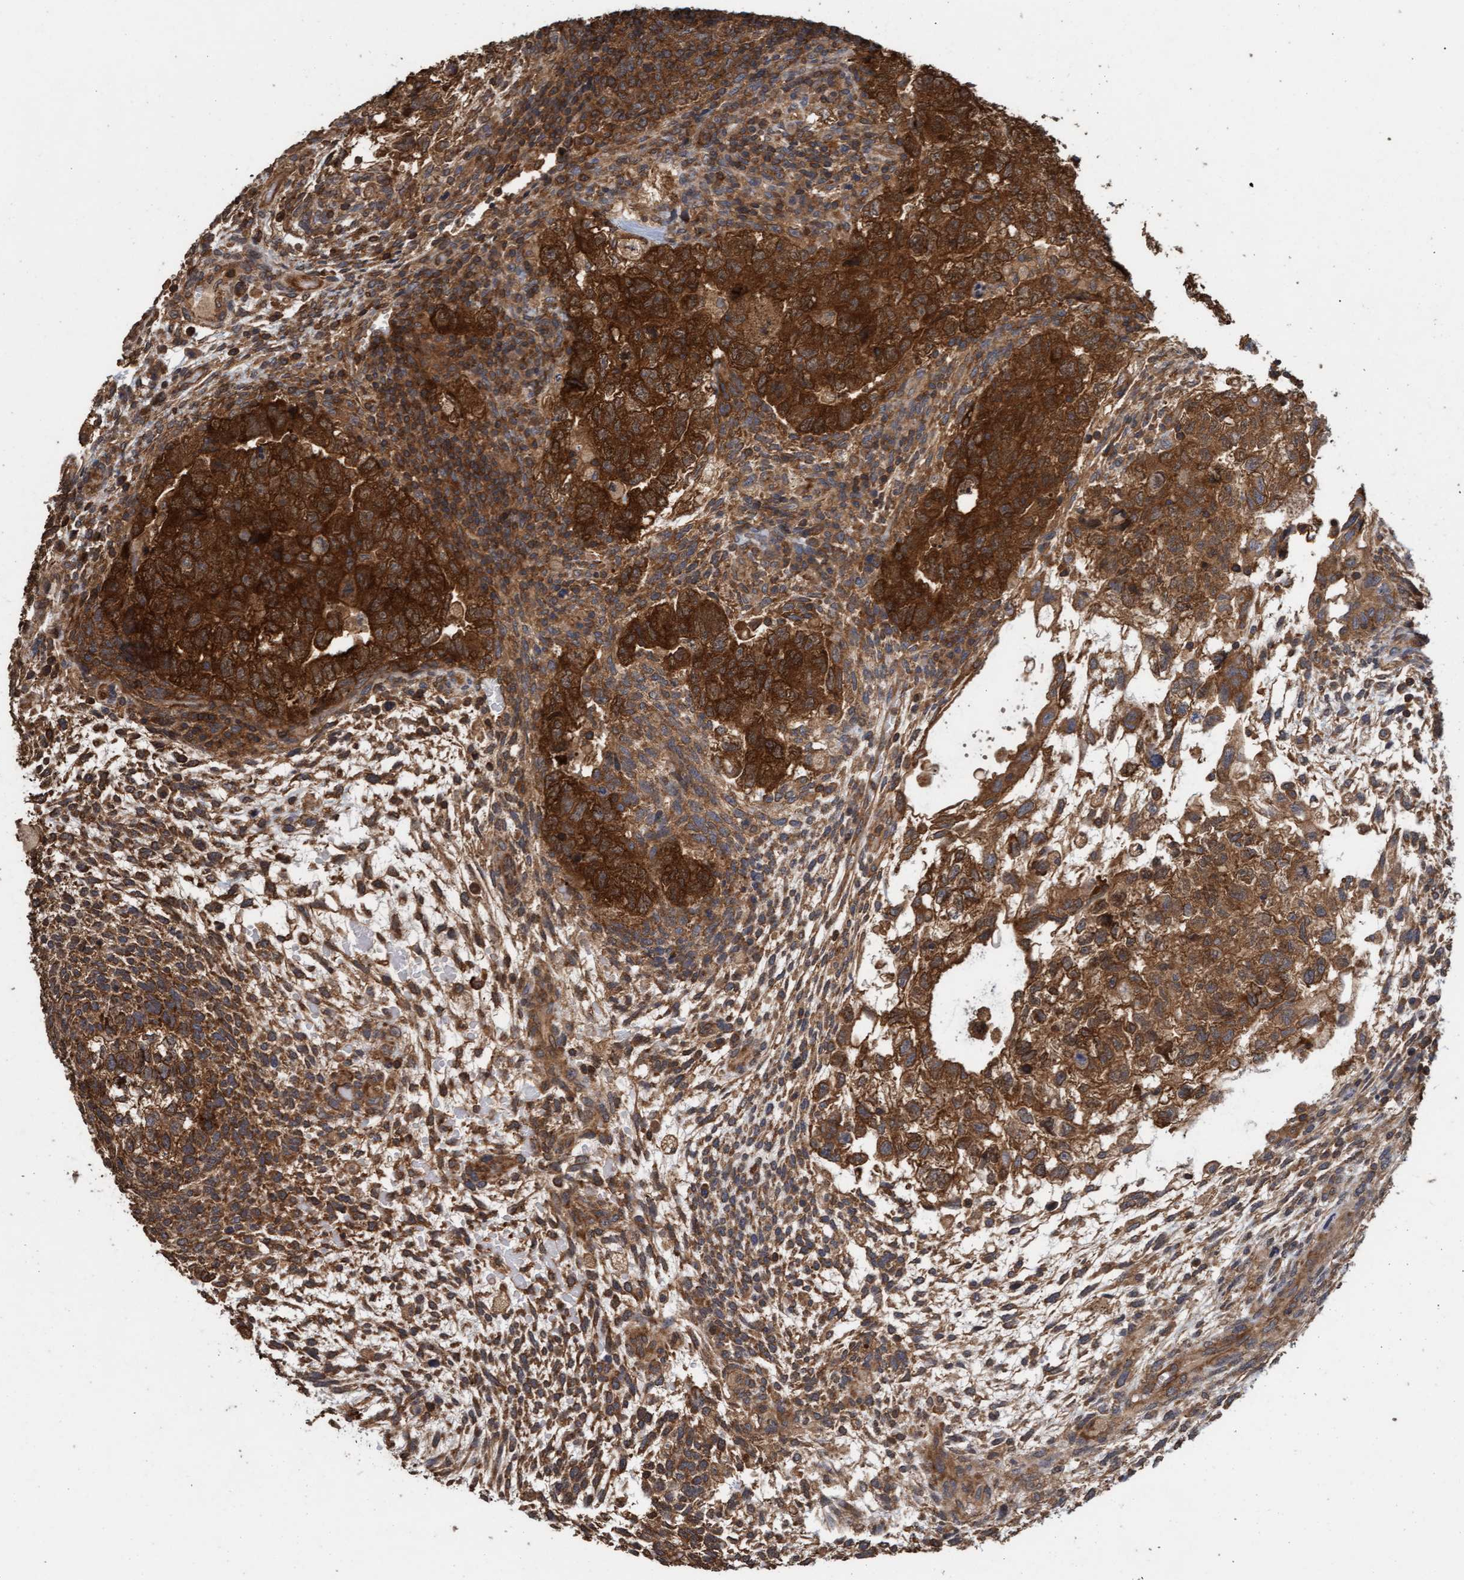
{"staining": {"intensity": "strong", "quantity": ">75%", "location": "cytoplasmic/membranous"}, "tissue": "testis cancer", "cell_type": "Tumor cells", "image_type": "cancer", "snomed": [{"axis": "morphology", "description": "Carcinoma, Embryonal, NOS"}, {"axis": "topography", "description": "Testis"}], "caption": "Testis embryonal carcinoma tissue demonstrates strong cytoplasmic/membranous expression in about >75% of tumor cells, visualized by immunohistochemistry.", "gene": "FXR2", "patient": {"sex": "male", "age": 36}}